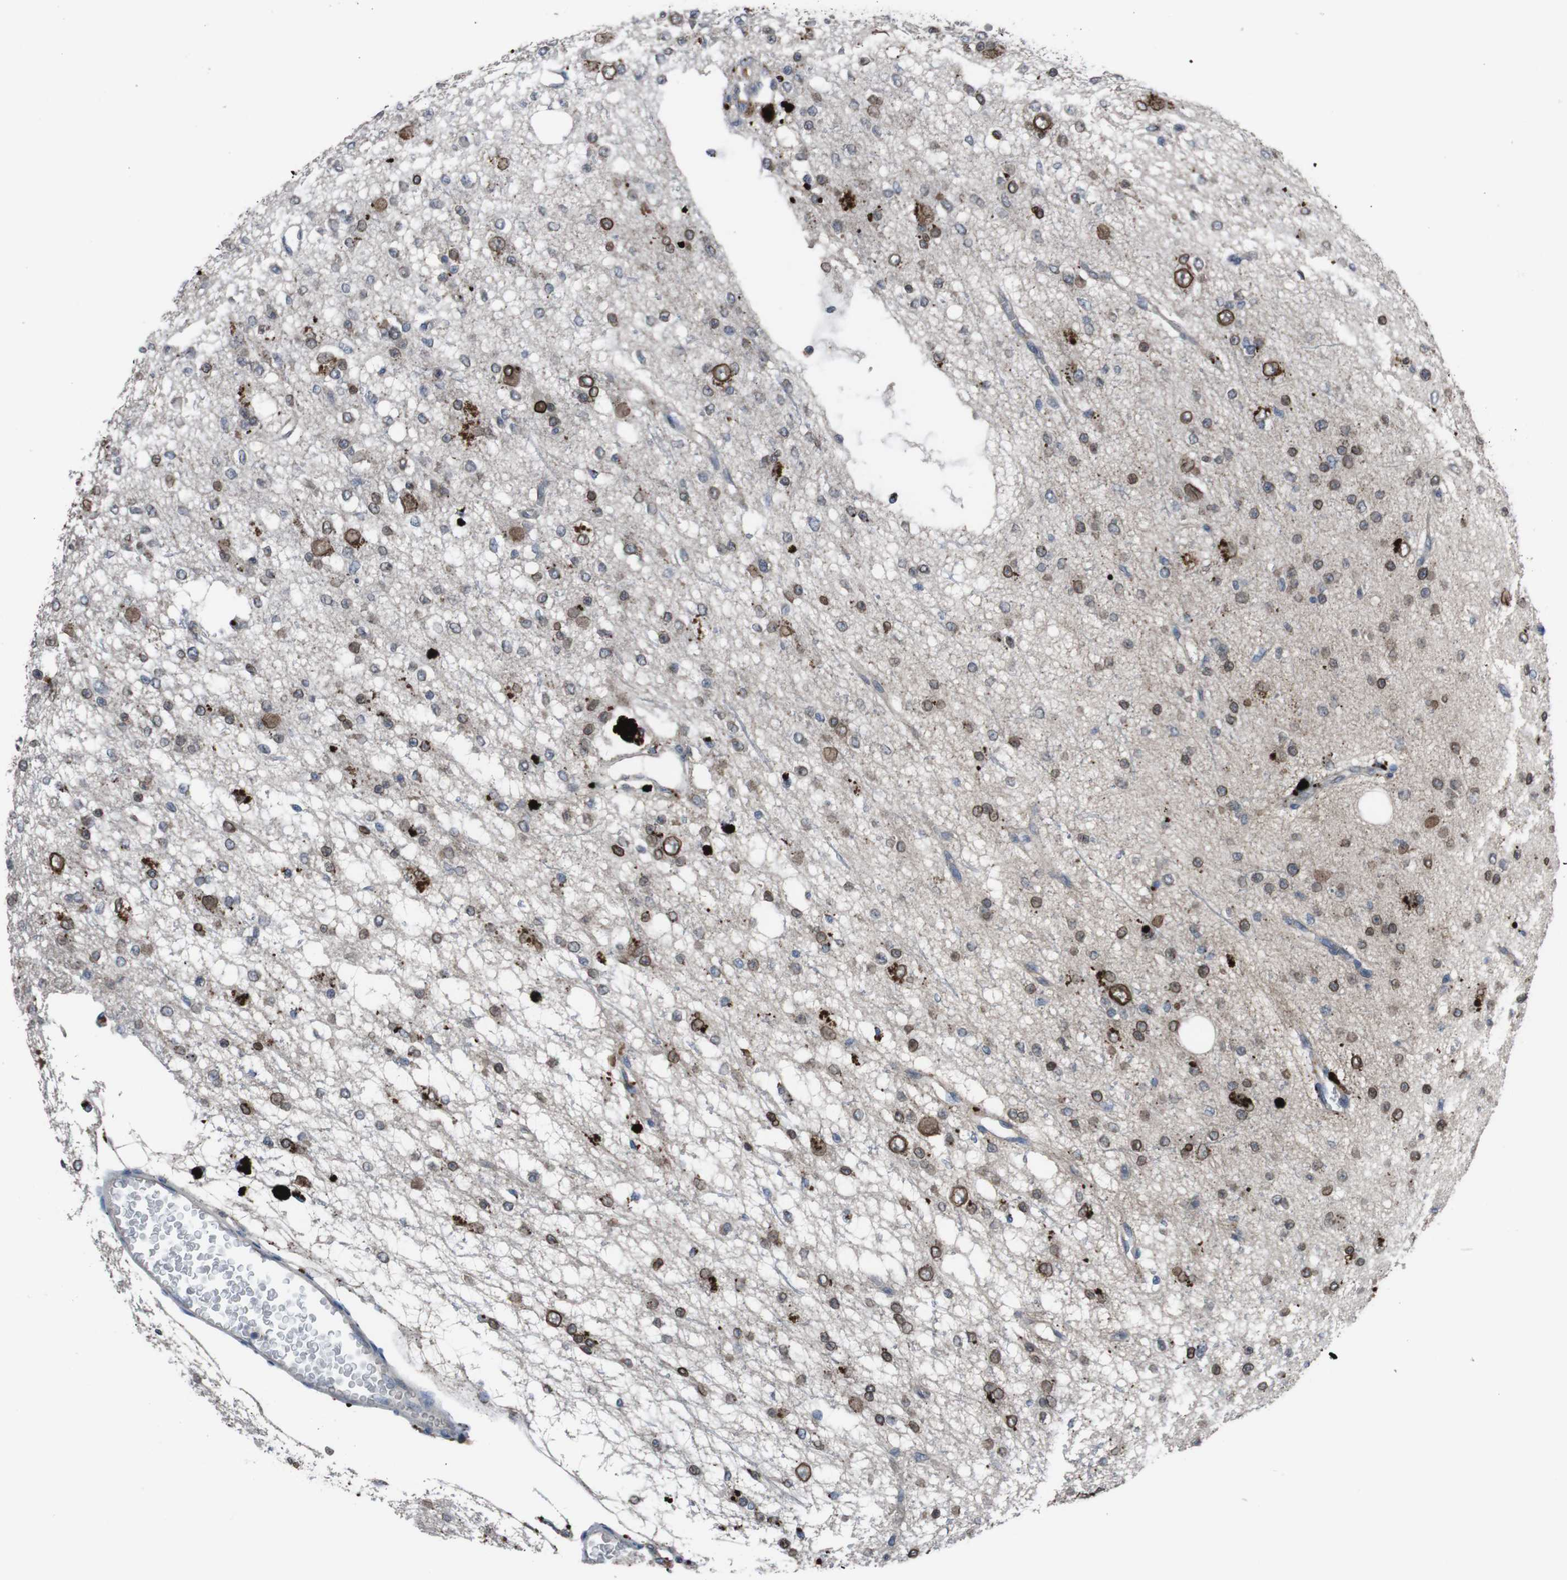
{"staining": {"intensity": "moderate", "quantity": ">75%", "location": "cytoplasmic/membranous,nuclear"}, "tissue": "glioma", "cell_type": "Tumor cells", "image_type": "cancer", "snomed": [{"axis": "morphology", "description": "Glioma, malignant, Low grade"}, {"axis": "topography", "description": "Brain"}], "caption": "Glioma stained with a brown dye shows moderate cytoplasmic/membranous and nuclear positive staining in about >75% of tumor cells.", "gene": "EFNA5", "patient": {"sex": "male", "age": 38}}